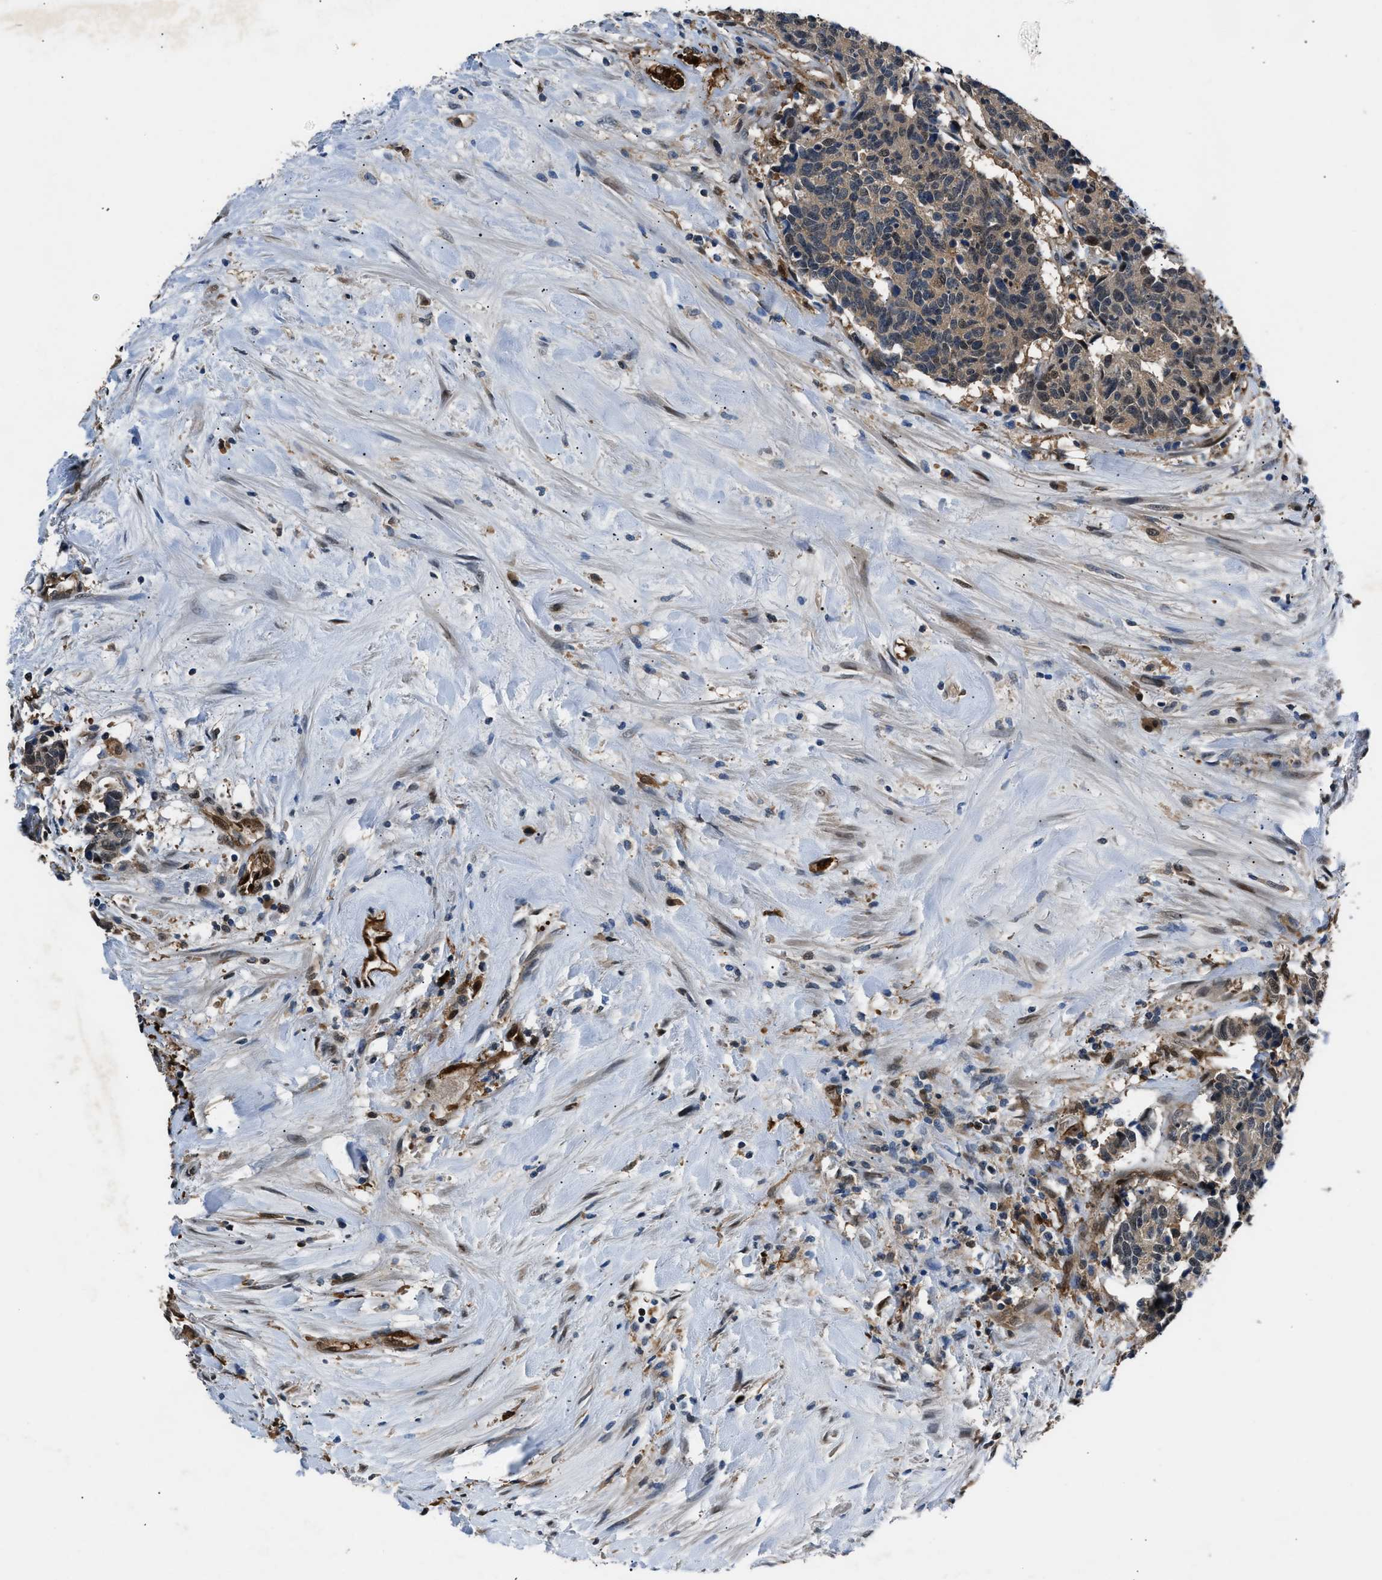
{"staining": {"intensity": "weak", "quantity": "25%-75%", "location": "cytoplasmic/membranous"}, "tissue": "carcinoid", "cell_type": "Tumor cells", "image_type": "cancer", "snomed": [{"axis": "morphology", "description": "Carcinoma, NOS"}, {"axis": "morphology", "description": "Carcinoid, malignant, NOS"}, {"axis": "topography", "description": "Urinary bladder"}], "caption": "About 25%-75% of tumor cells in carcinoma display weak cytoplasmic/membranous protein expression as visualized by brown immunohistochemical staining.", "gene": "PPA1", "patient": {"sex": "male", "age": 57}}